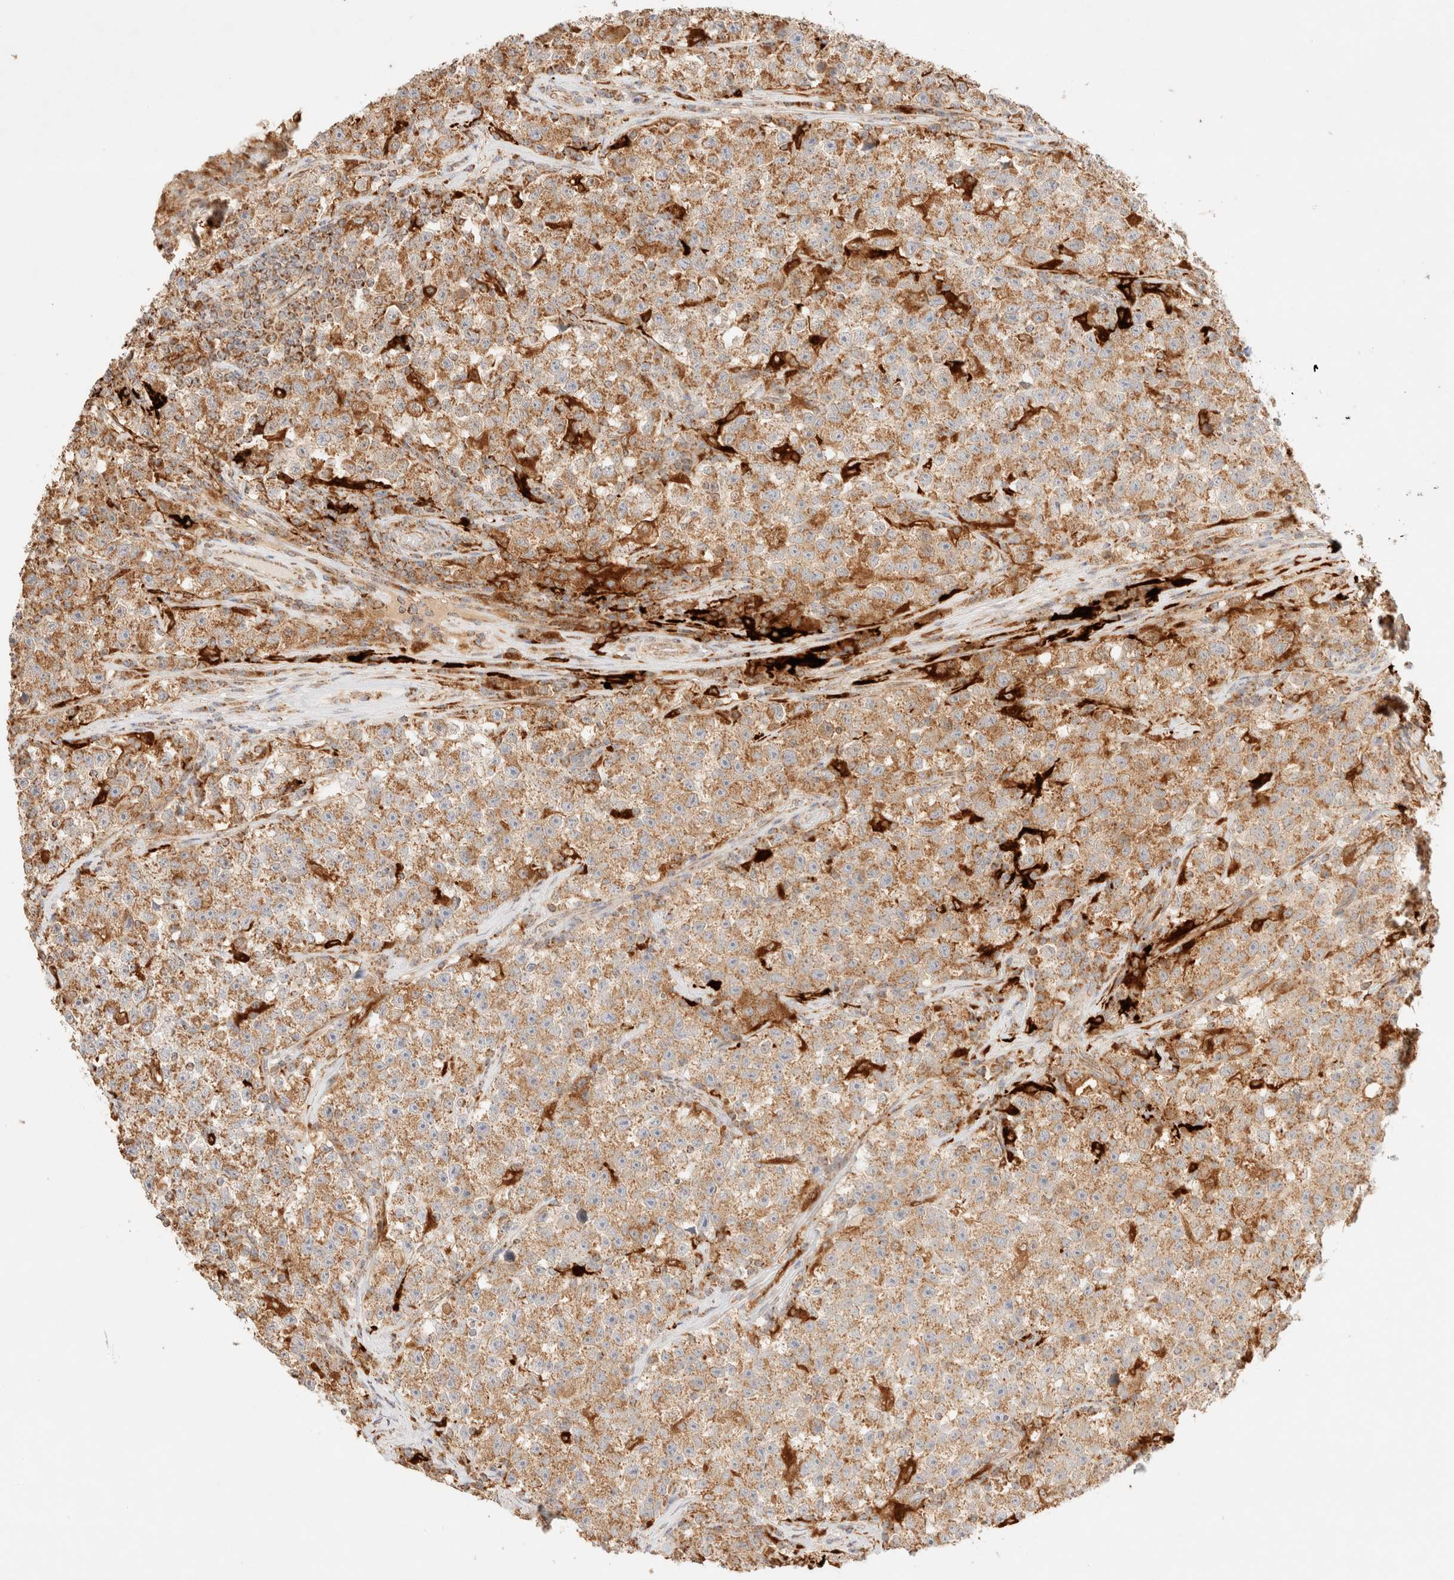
{"staining": {"intensity": "weak", "quantity": ">75%", "location": "cytoplasmic/membranous"}, "tissue": "testis cancer", "cell_type": "Tumor cells", "image_type": "cancer", "snomed": [{"axis": "morphology", "description": "Seminoma, NOS"}, {"axis": "topography", "description": "Testis"}], "caption": "Immunohistochemistry of testis seminoma reveals low levels of weak cytoplasmic/membranous expression in about >75% of tumor cells. (DAB IHC with brightfield microscopy, high magnification).", "gene": "TACO1", "patient": {"sex": "male", "age": 22}}